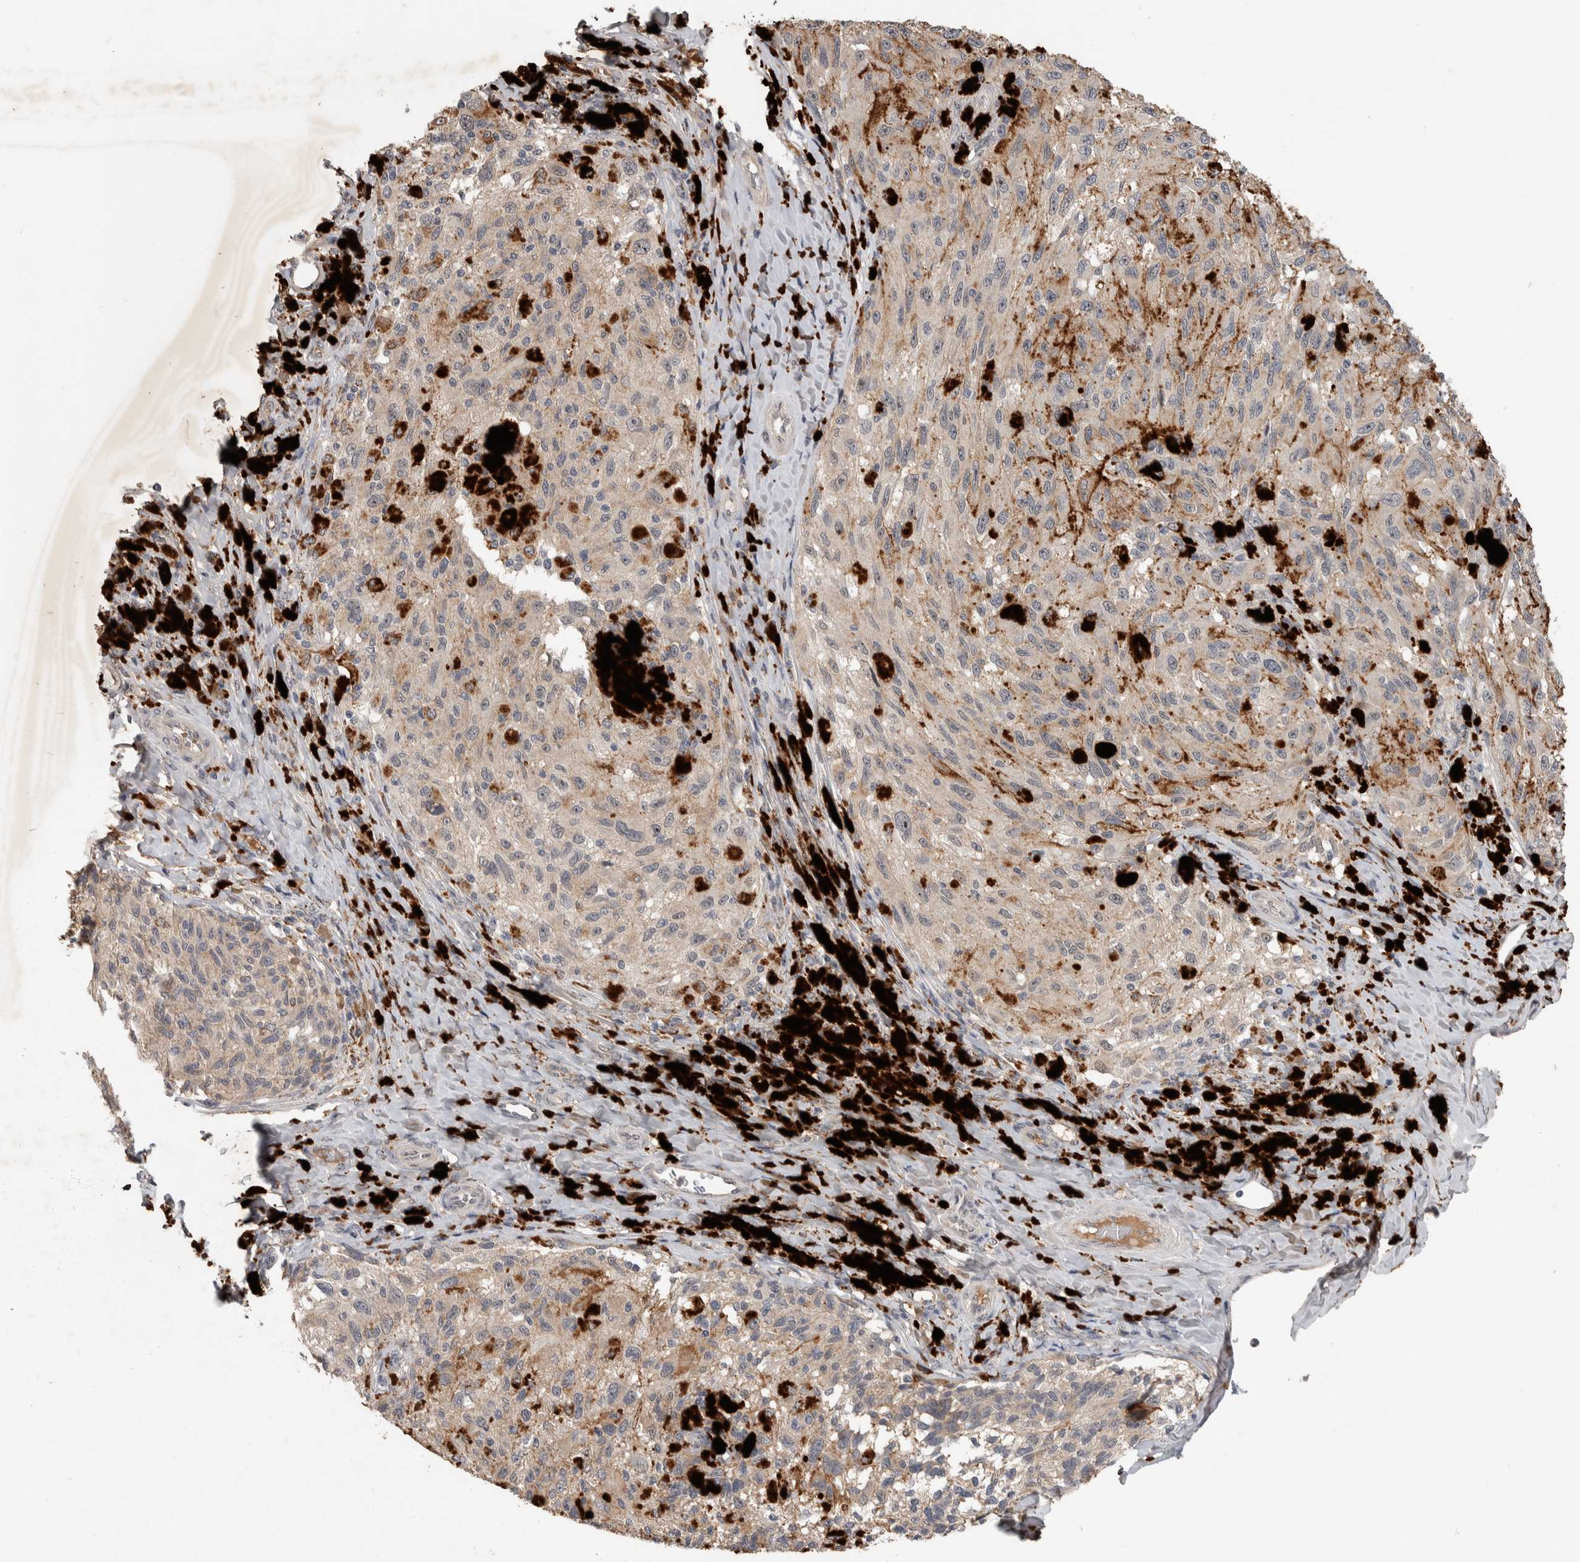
{"staining": {"intensity": "weak", "quantity": "<25%", "location": "cytoplasmic/membranous"}, "tissue": "melanoma", "cell_type": "Tumor cells", "image_type": "cancer", "snomed": [{"axis": "morphology", "description": "Malignant melanoma, NOS"}, {"axis": "topography", "description": "Skin"}], "caption": "This is an immunohistochemistry histopathology image of human melanoma. There is no positivity in tumor cells.", "gene": "CHRM3", "patient": {"sex": "female", "age": 73}}